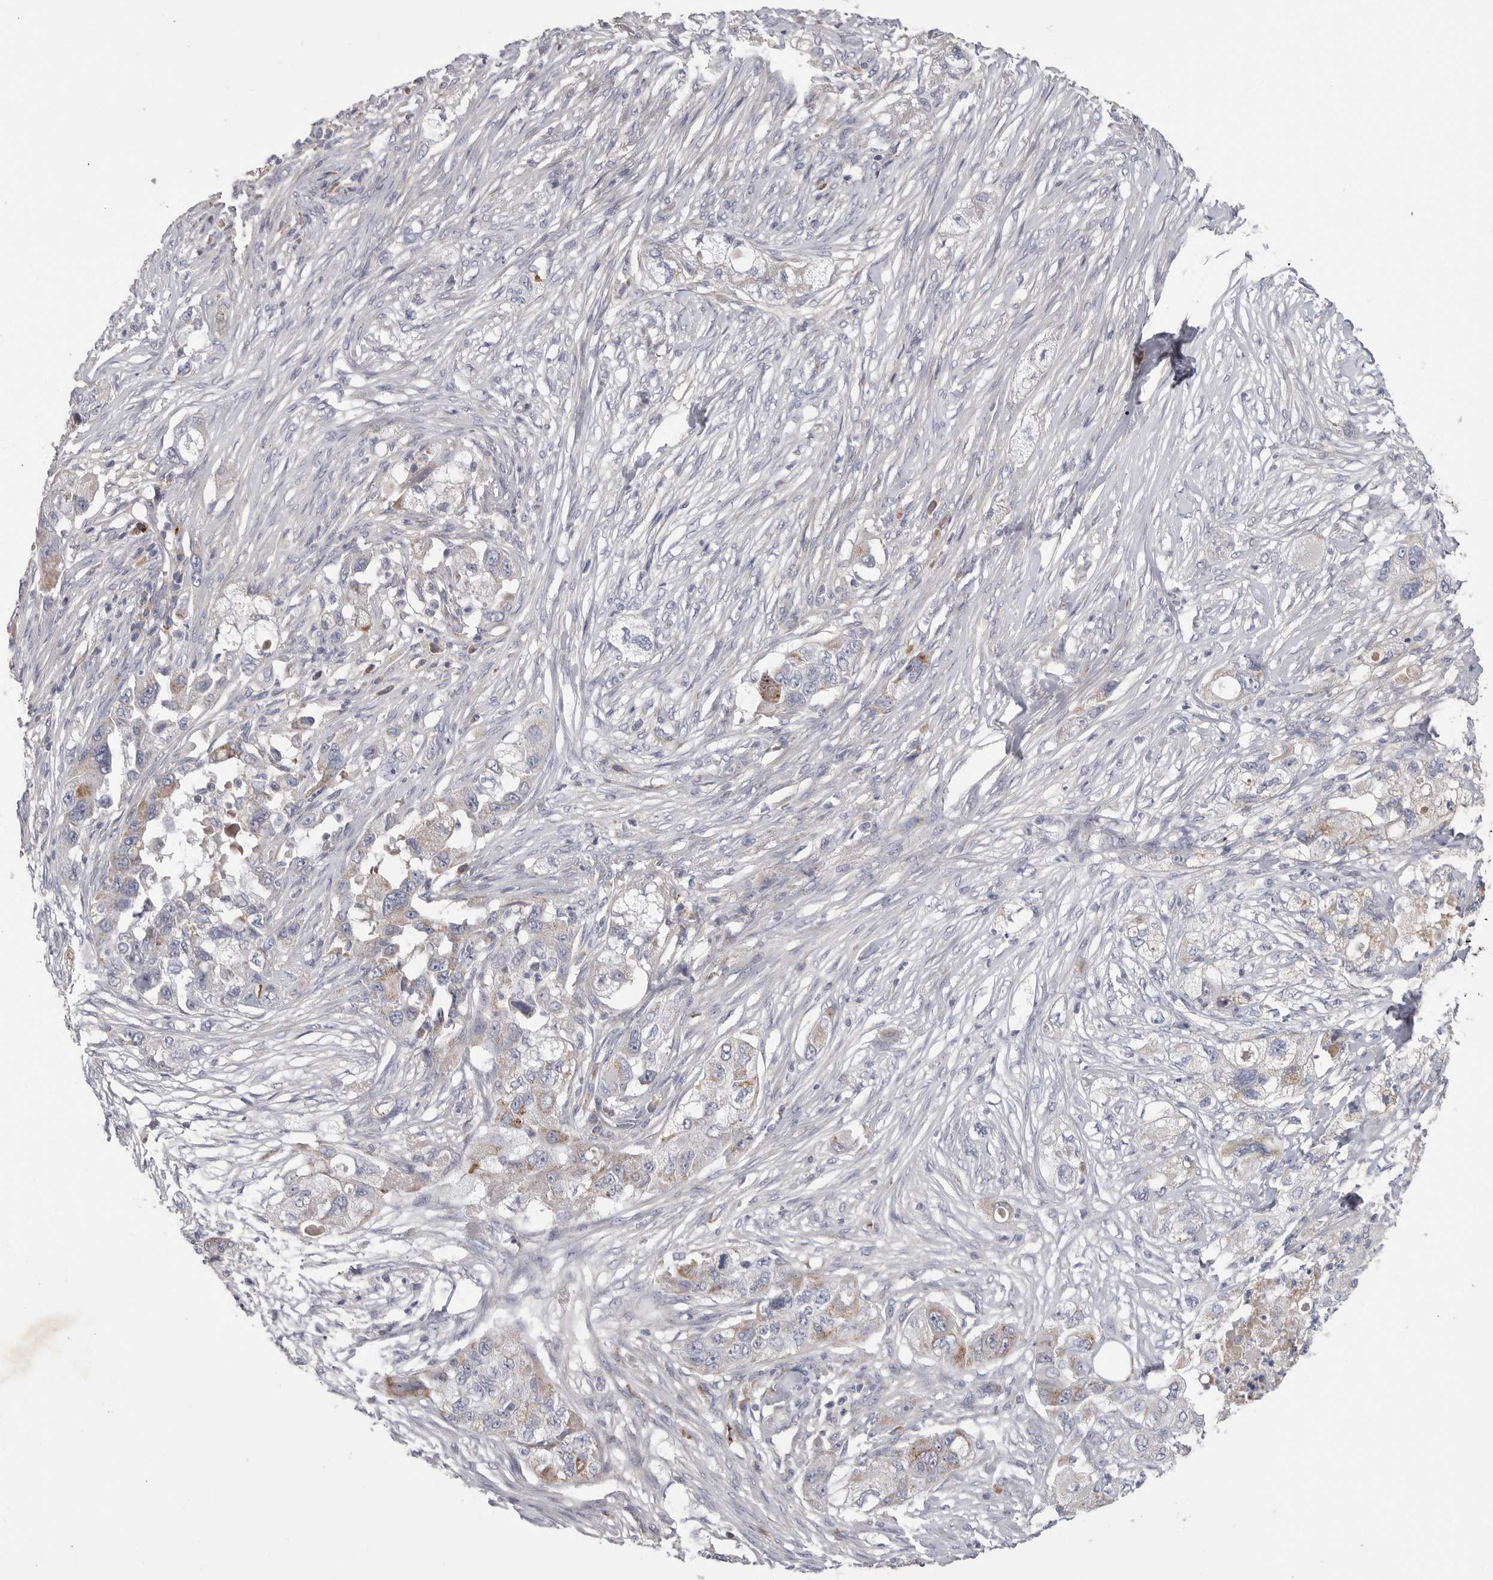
{"staining": {"intensity": "moderate", "quantity": "25%-75%", "location": "cytoplasmic/membranous"}, "tissue": "pancreatic cancer", "cell_type": "Tumor cells", "image_type": "cancer", "snomed": [{"axis": "morphology", "description": "Adenocarcinoma, NOS"}, {"axis": "topography", "description": "Pancreas"}], "caption": "About 25%-75% of tumor cells in adenocarcinoma (pancreatic) exhibit moderate cytoplasmic/membranous protein staining as visualized by brown immunohistochemical staining.", "gene": "SDC3", "patient": {"sex": "female", "age": 78}}